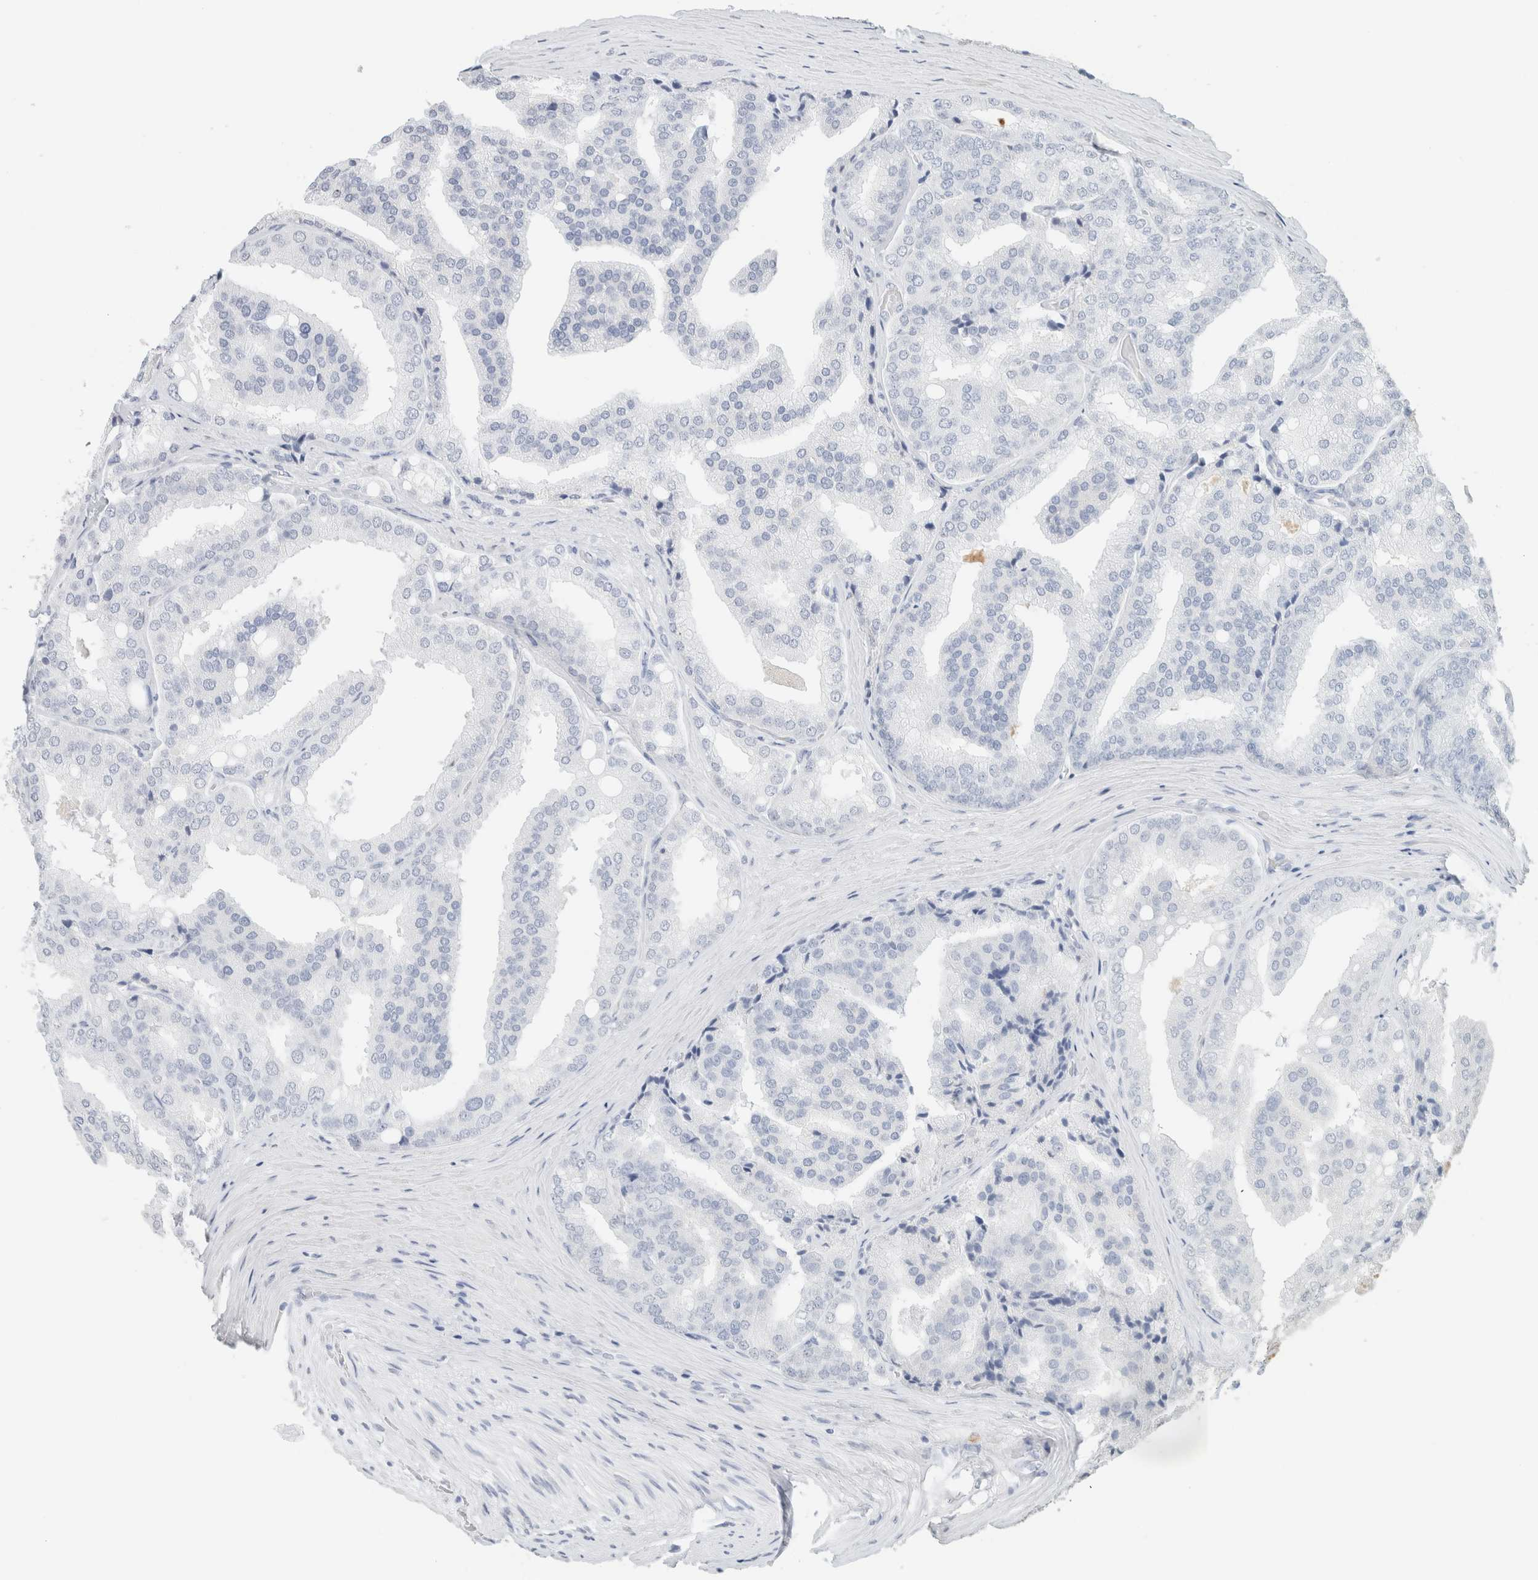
{"staining": {"intensity": "negative", "quantity": "none", "location": "none"}, "tissue": "prostate cancer", "cell_type": "Tumor cells", "image_type": "cancer", "snomed": [{"axis": "morphology", "description": "Adenocarcinoma, High grade"}, {"axis": "topography", "description": "Prostate"}], "caption": "Human prostate adenocarcinoma (high-grade) stained for a protein using IHC exhibits no positivity in tumor cells.", "gene": "CD80", "patient": {"sex": "male", "age": 50}}